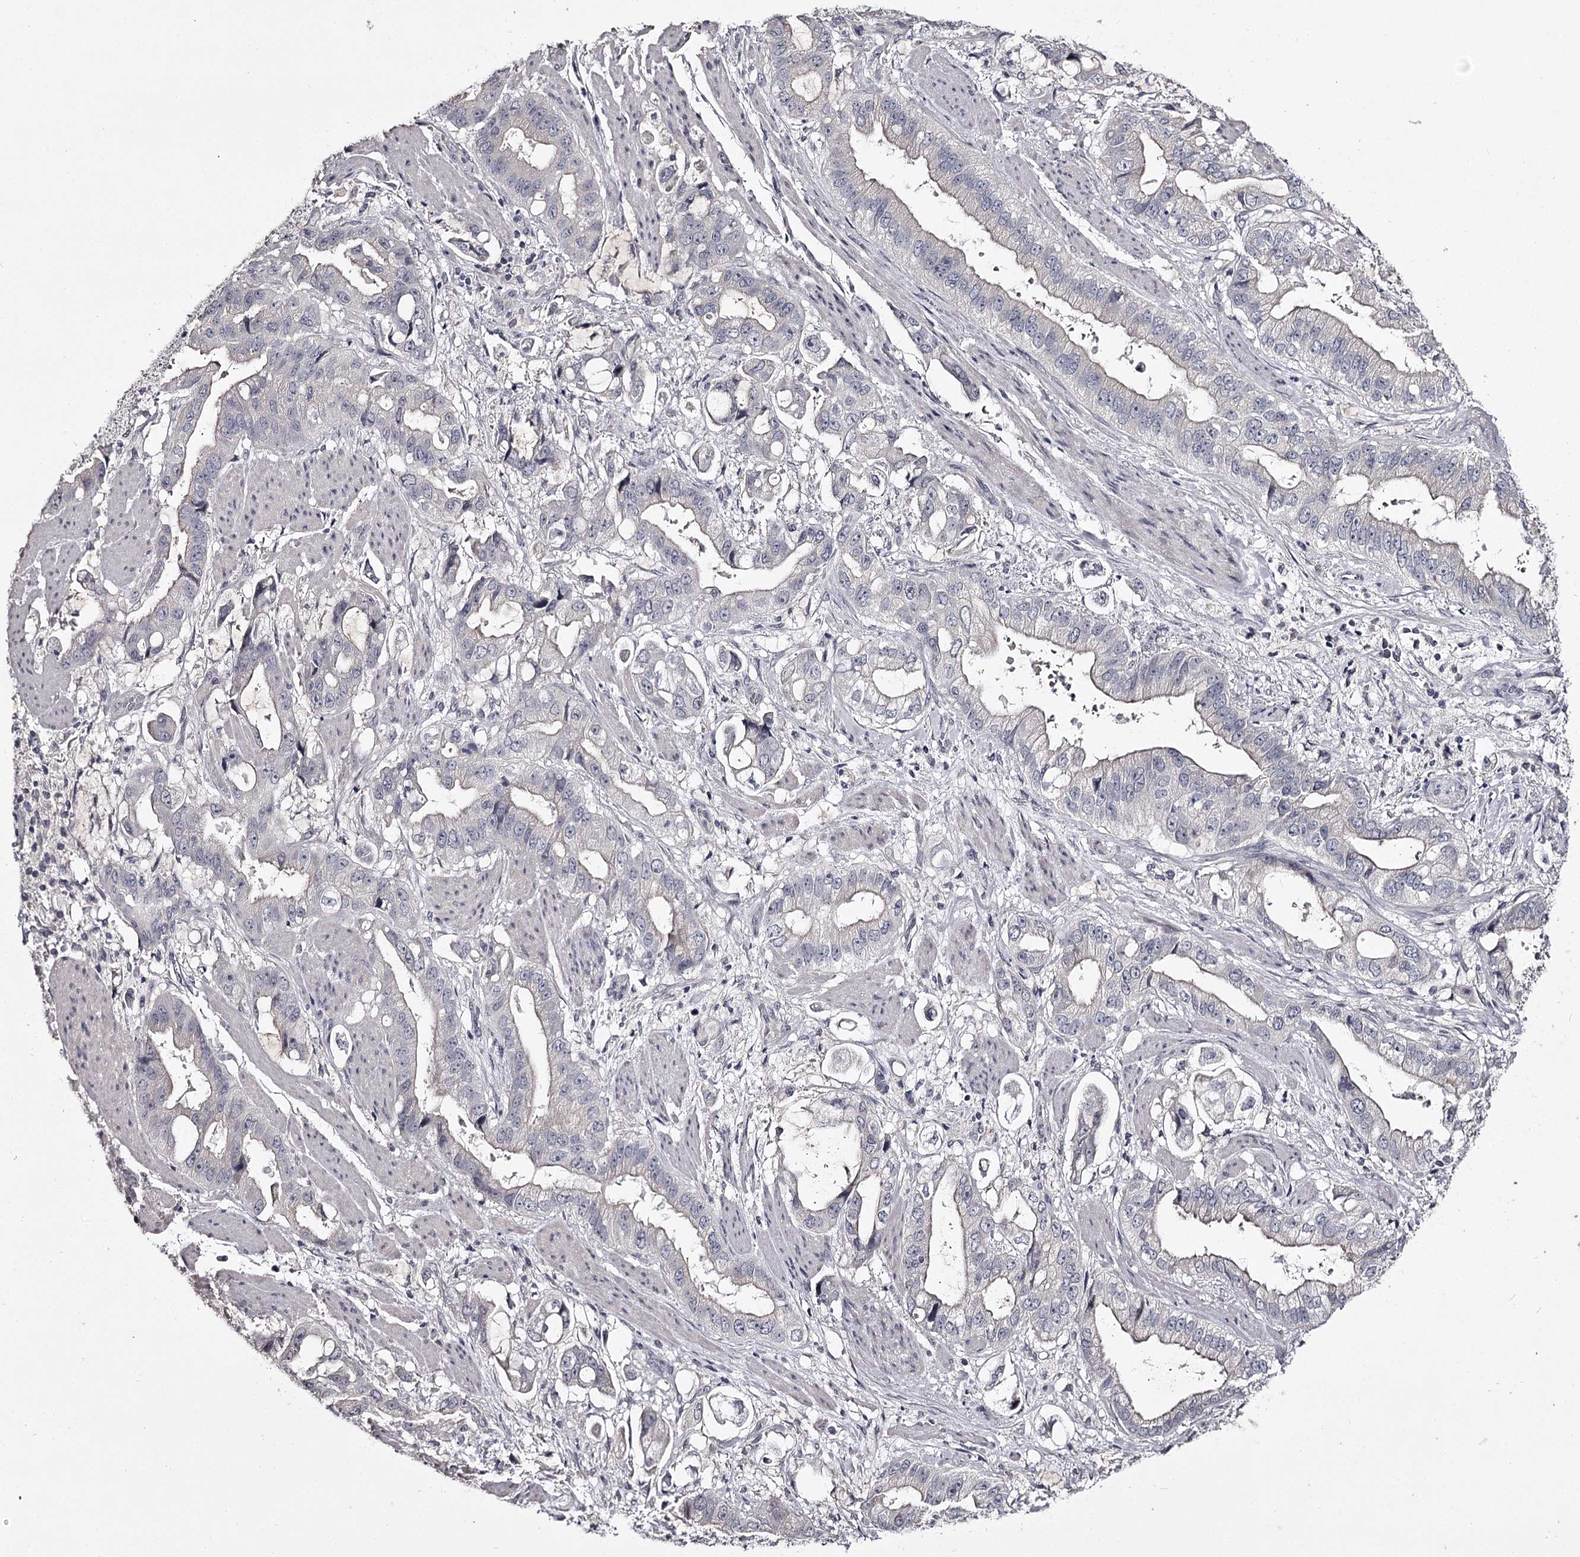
{"staining": {"intensity": "negative", "quantity": "none", "location": "none"}, "tissue": "stomach cancer", "cell_type": "Tumor cells", "image_type": "cancer", "snomed": [{"axis": "morphology", "description": "Adenocarcinoma, NOS"}, {"axis": "topography", "description": "Stomach"}], "caption": "Immunohistochemistry (IHC) of human stomach cancer (adenocarcinoma) shows no staining in tumor cells.", "gene": "PRM2", "patient": {"sex": "male", "age": 62}}